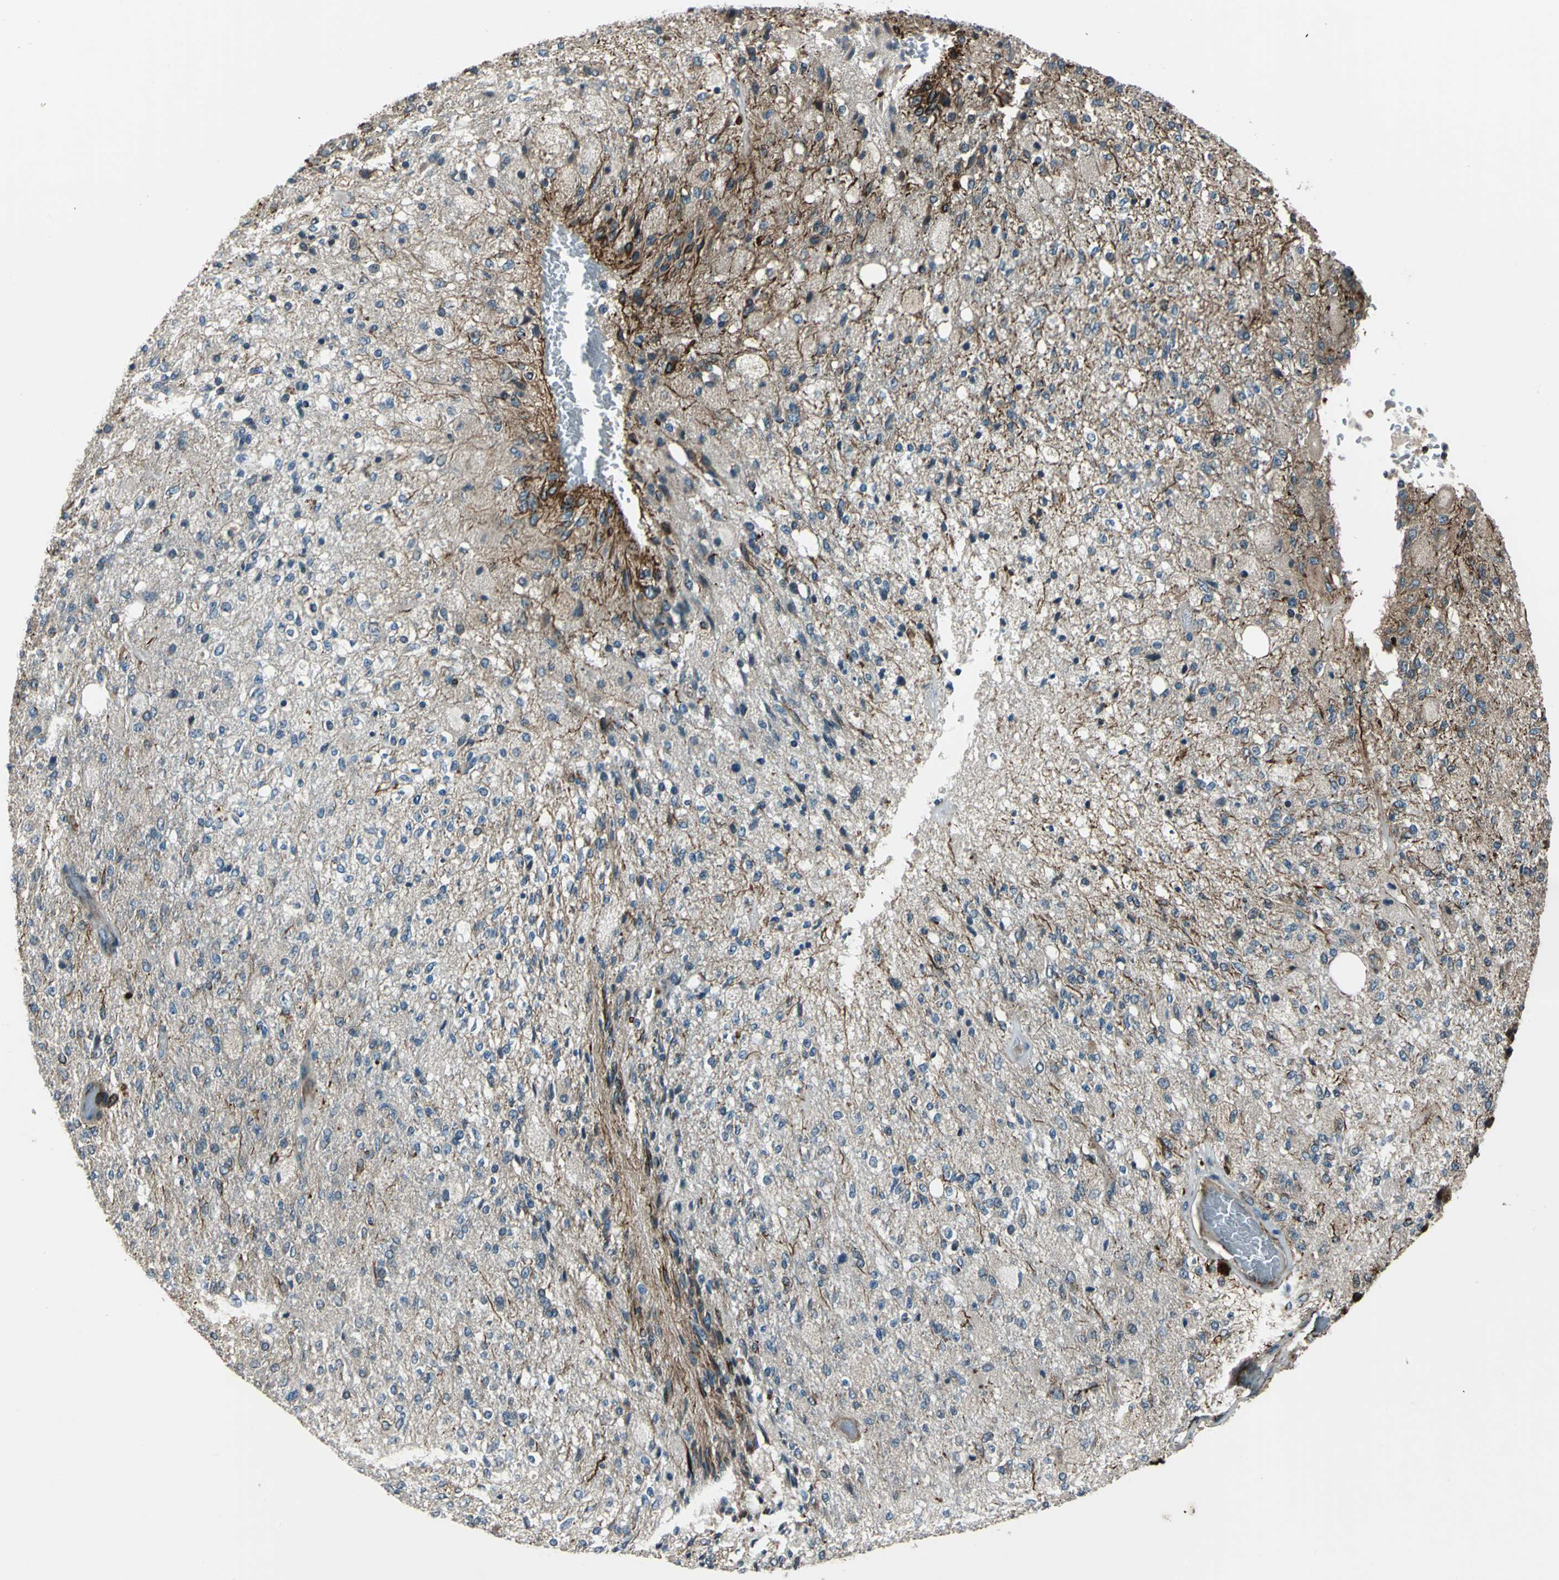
{"staining": {"intensity": "moderate", "quantity": "25%-75%", "location": "cytoplasmic/membranous"}, "tissue": "glioma", "cell_type": "Tumor cells", "image_type": "cancer", "snomed": [{"axis": "morphology", "description": "Normal tissue, NOS"}, {"axis": "morphology", "description": "Glioma, malignant, High grade"}, {"axis": "topography", "description": "Cerebral cortex"}], "caption": "Protein staining of malignant glioma (high-grade) tissue exhibits moderate cytoplasmic/membranous staining in about 25%-75% of tumor cells.", "gene": "EXD2", "patient": {"sex": "male", "age": 77}}